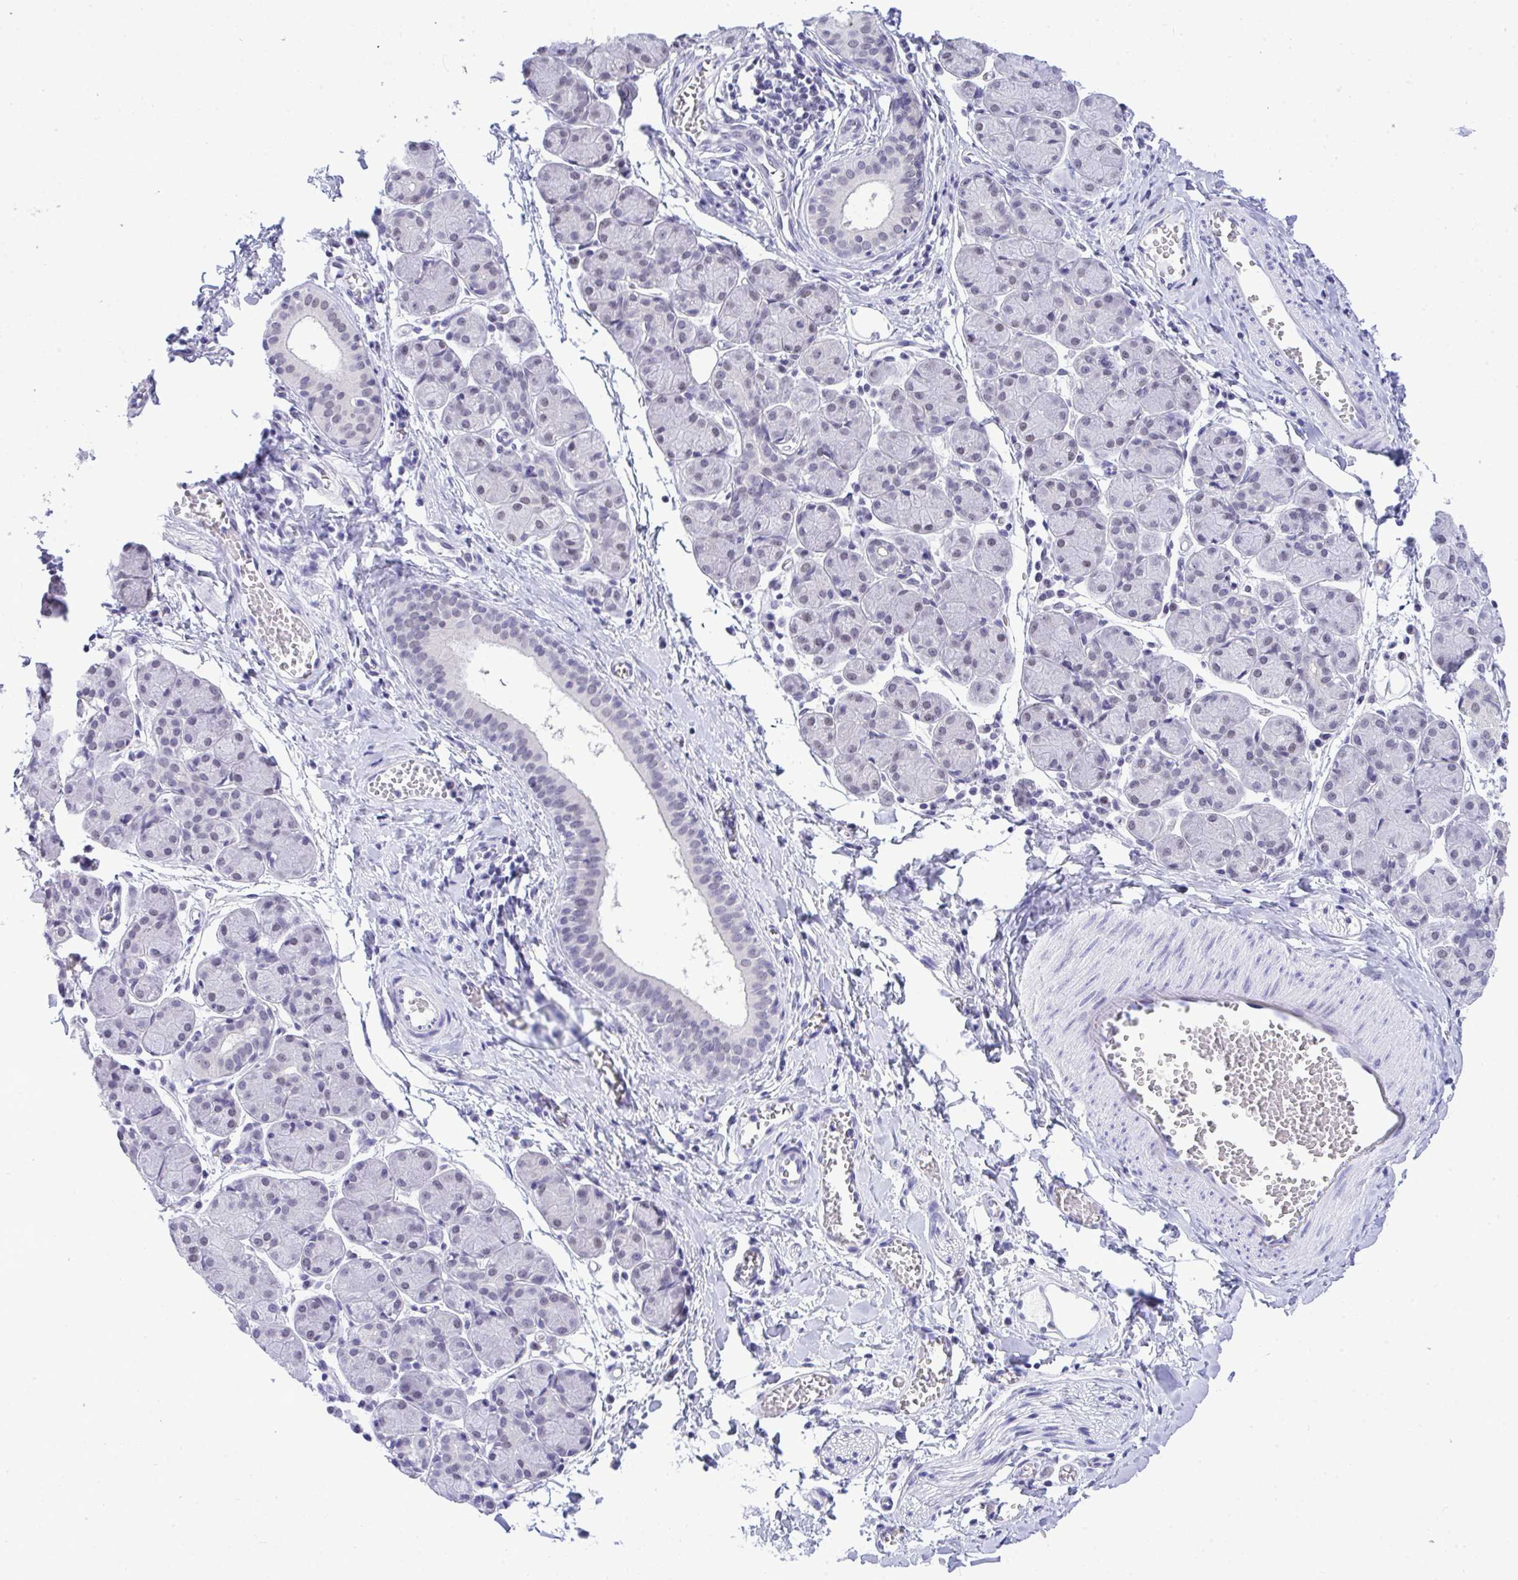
{"staining": {"intensity": "negative", "quantity": "none", "location": "none"}, "tissue": "salivary gland", "cell_type": "Glandular cells", "image_type": "normal", "snomed": [{"axis": "morphology", "description": "Normal tissue, NOS"}, {"axis": "morphology", "description": "Inflammation, NOS"}, {"axis": "topography", "description": "Lymph node"}, {"axis": "topography", "description": "Salivary gland"}], "caption": "DAB immunohistochemical staining of benign human salivary gland displays no significant staining in glandular cells.", "gene": "THOP1", "patient": {"sex": "male", "age": 3}}